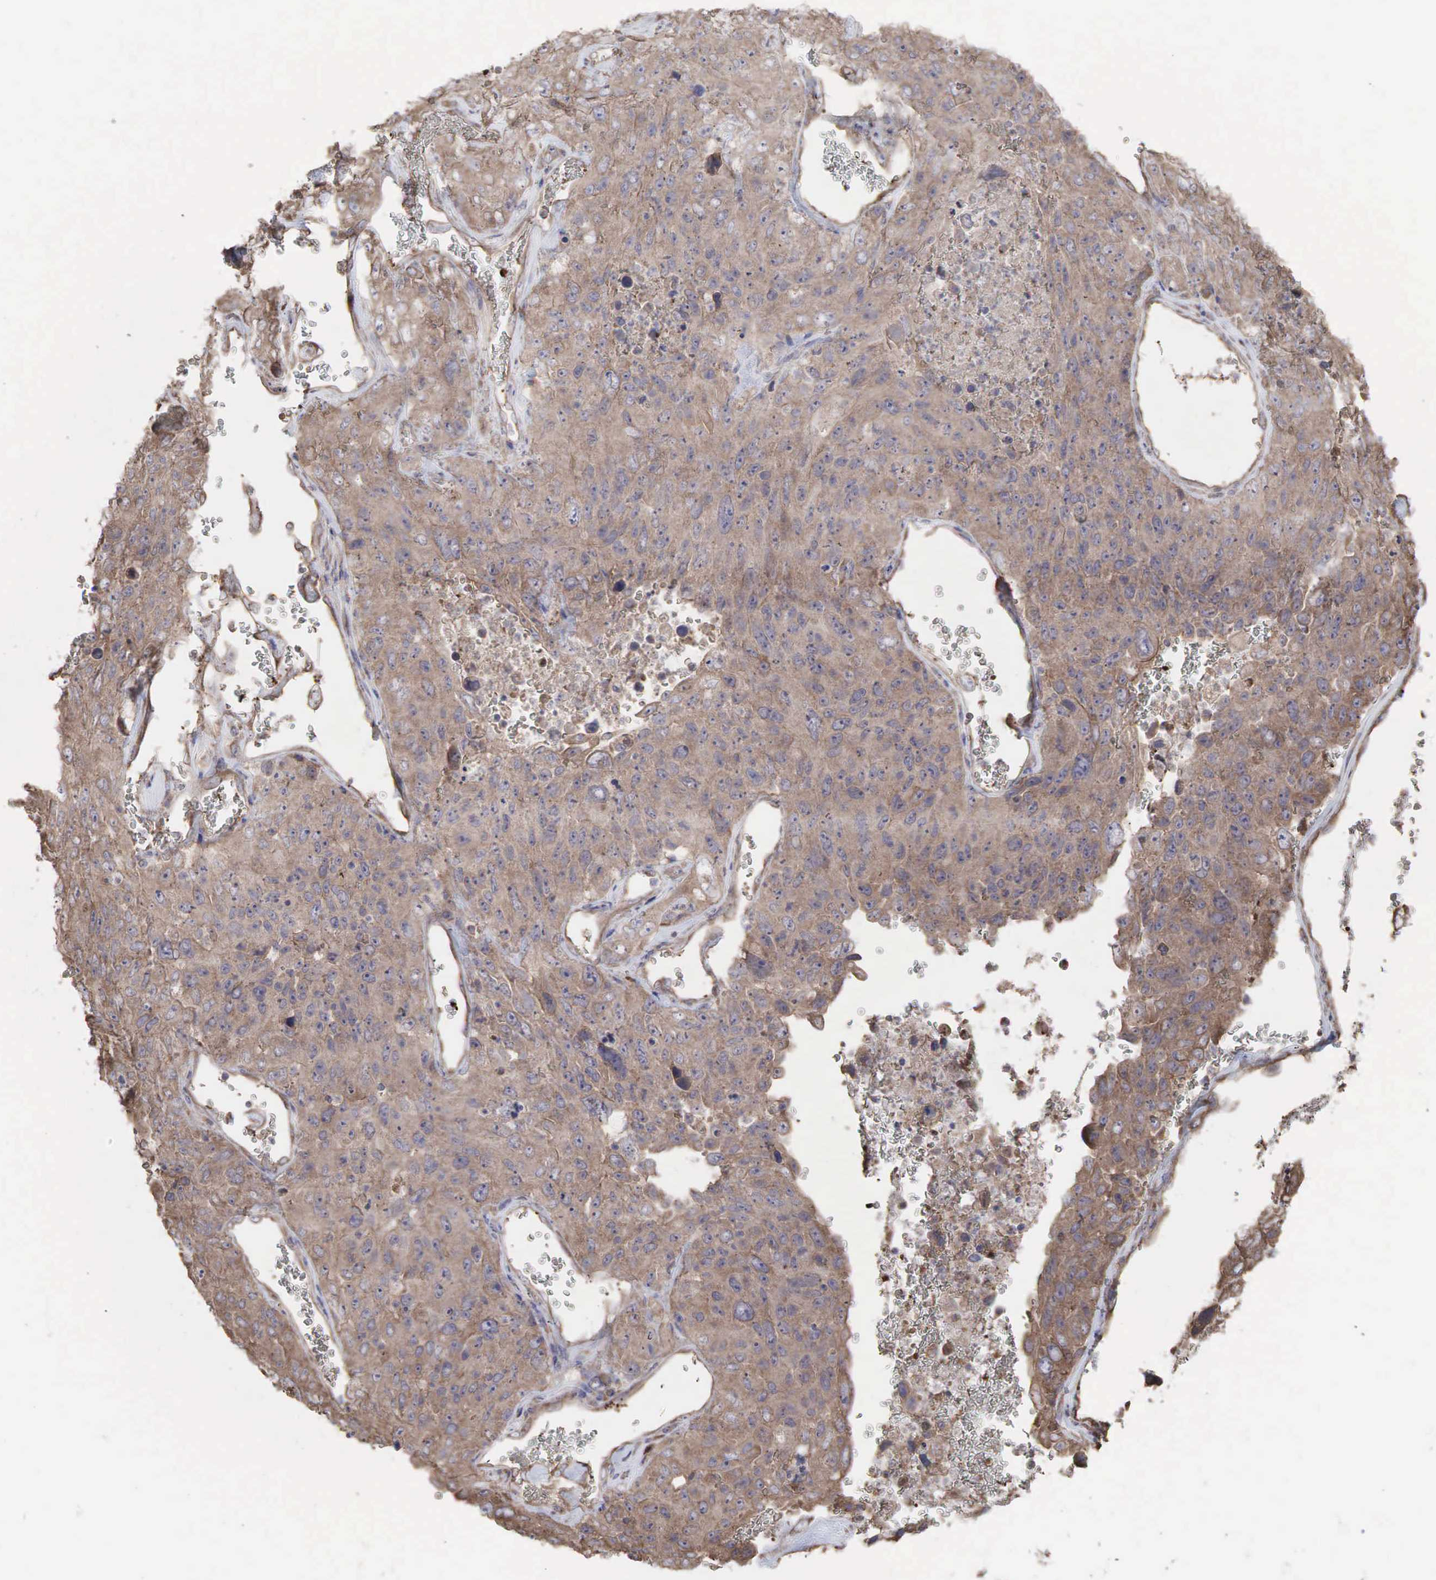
{"staining": {"intensity": "weak", "quantity": ">75%", "location": "cytoplasmic/membranous"}, "tissue": "lung cancer", "cell_type": "Tumor cells", "image_type": "cancer", "snomed": [{"axis": "morphology", "description": "Squamous cell carcinoma, NOS"}, {"axis": "topography", "description": "Lung"}], "caption": "Lung cancer stained for a protein displays weak cytoplasmic/membranous positivity in tumor cells. The staining is performed using DAB (3,3'-diaminobenzidine) brown chromogen to label protein expression. The nuclei are counter-stained blue using hematoxylin.", "gene": "PABPC5", "patient": {"sex": "male", "age": 64}}